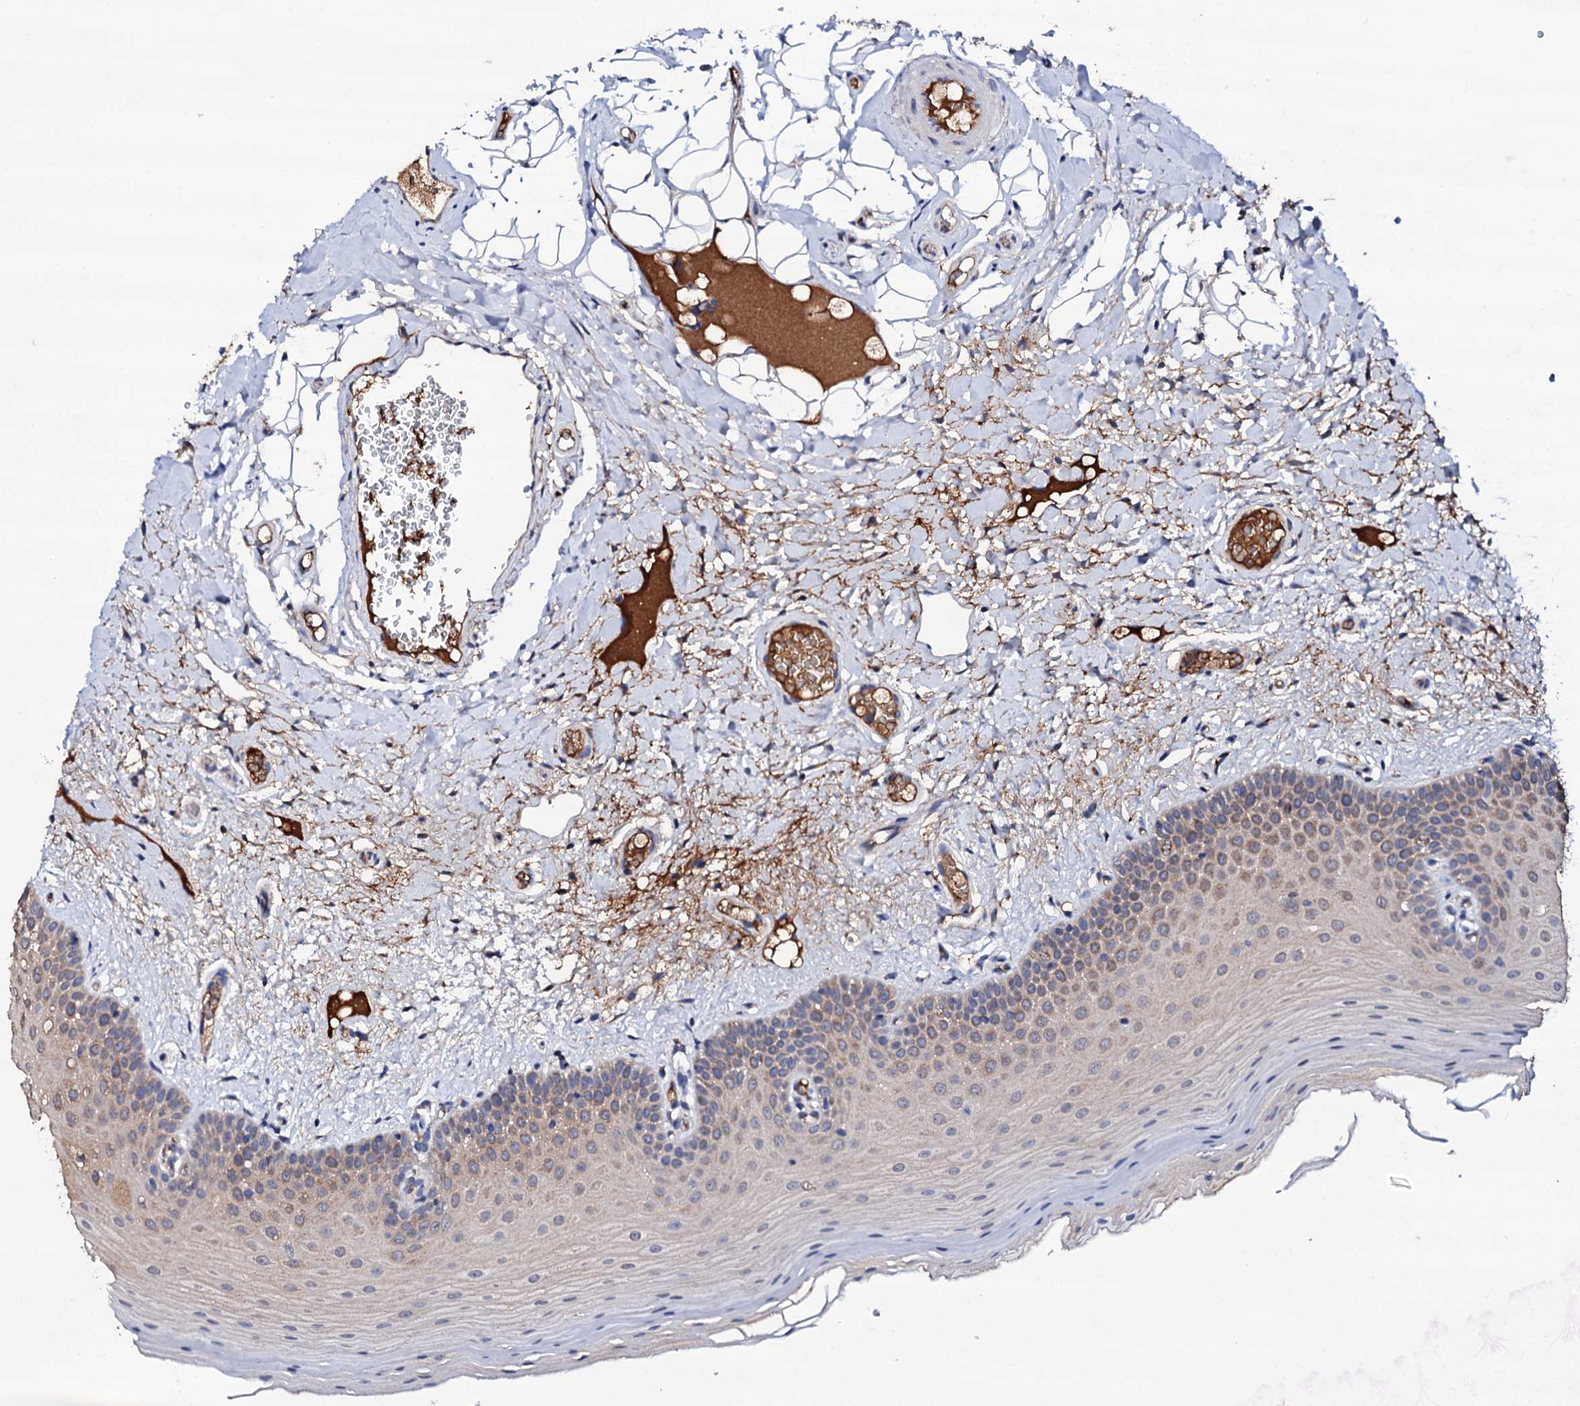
{"staining": {"intensity": "moderate", "quantity": "25%-75%", "location": "cytoplasmic/membranous"}, "tissue": "oral mucosa", "cell_type": "Squamous epithelial cells", "image_type": "normal", "snomed": [{"axis": "morphology", "description": "Normal tissue, NOS"}, {"axis": "topography", "description": "Oral tissue"}, {"axis": "topography", "description": "Tounge, NOS"}], "caption": "Moderate cytoplasmic/membranous protein expression is seen in about 25%-75% of squamous epithelial cells in oral mucosa. (DAB (3,3'-diaminobenzidine) IHC with brightfield microscopy, high magnification).", "gene": "TCAF2C", "patient": {"sex": "male", "age": 47}}